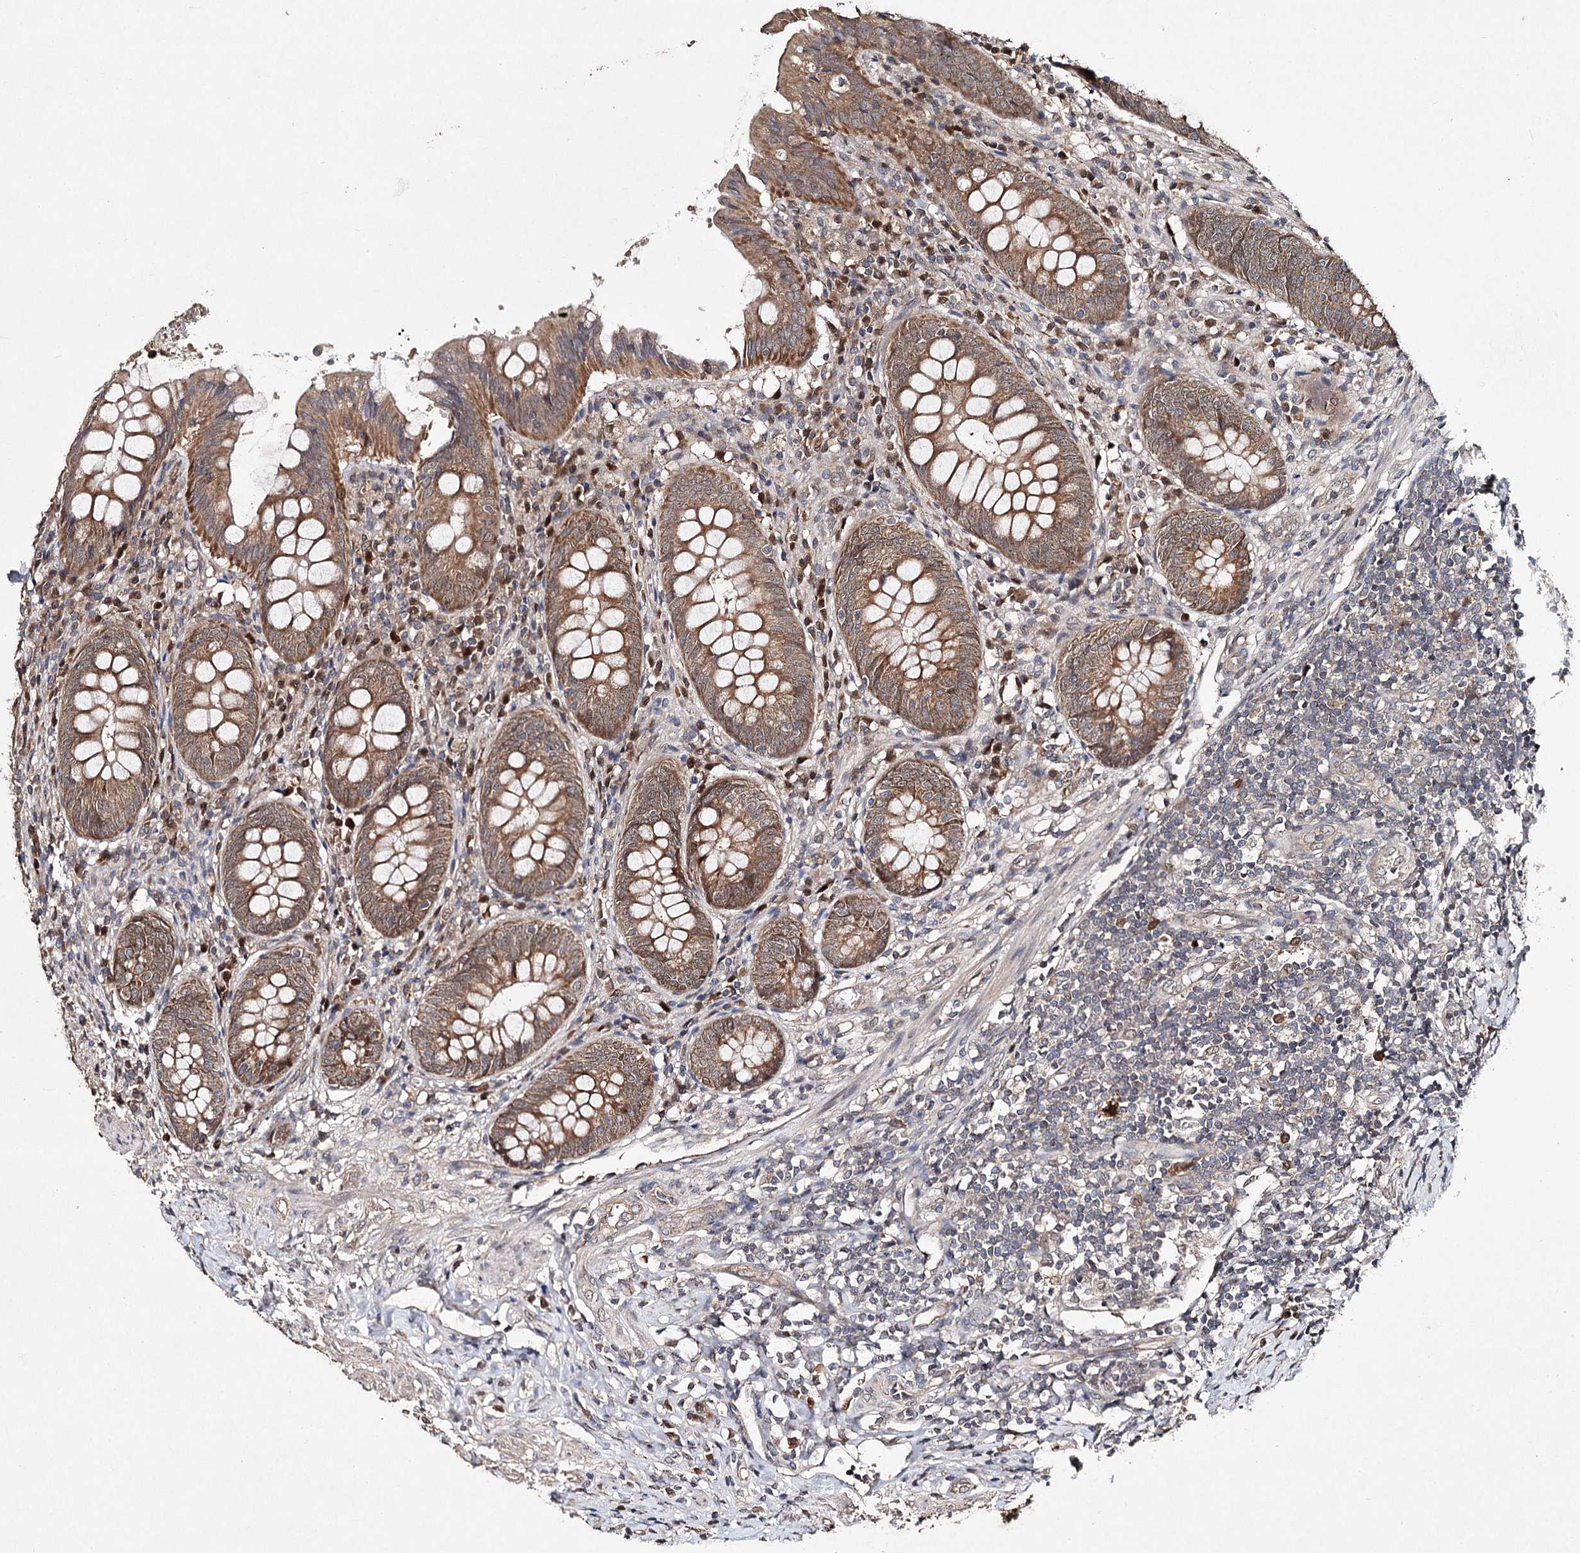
{"staining": {"intensity": "moderate", "quantity": ">75%", "location": "cytoplasmic/membranous"}, "tissue": "appendix", "cell_type": "Glandular cells", "image_type": "normal", "snomed": [{"axis": "morphology", "description": "Normal tissue, NOS"}, {"axis": "topography", "description": "Appendix"}], "caption": "Immunohistochemistry of unremarkable human appendix demonstrates medium levels of moderate cytoplasmic/membranous staining in approximately >75% of glandular cells. (DAB IHC, brown staining for protein, blue staining for nuclei).", "gene": "NOPCHAP1", "patient": {"sex": "female", "age": 54}}